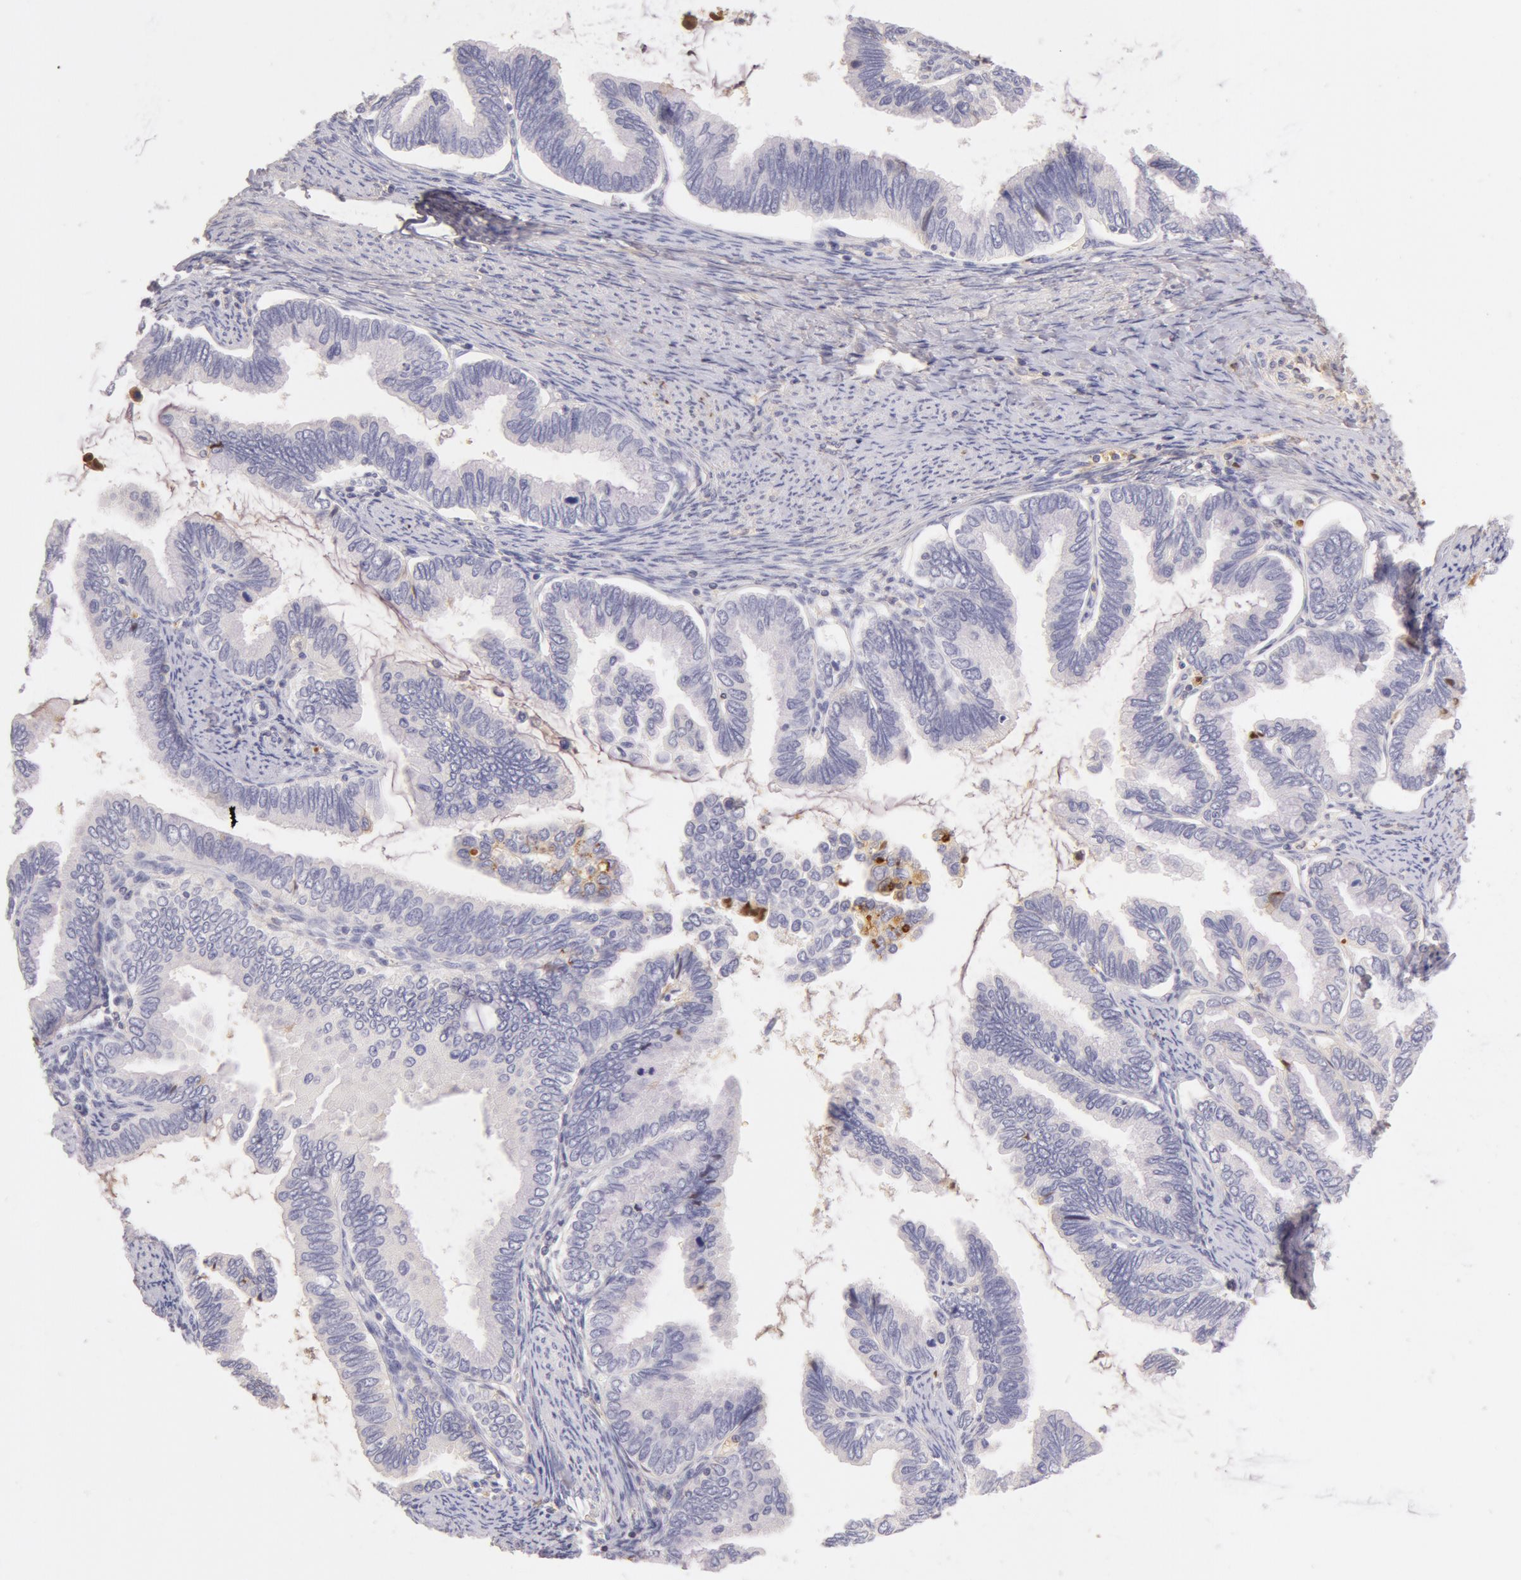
{"staining": {"intensity": "negative", "quantity": "none", "location": "none"}, "tissue": "cervical cancer", "cell_type": "Tumor cells", "image_type": "cancer", "snomed": [{"axis": "morphology", "description": "Adenocarcinoma, NOS"}, {"axis": "topography", "description": "Cervix"}], "caption": "The micrograph shows no significant expression in tumor cells of adenocarcinoma (cervical).", "gene": "AHSG", "patient": {"sex": "female", "age": 49}}